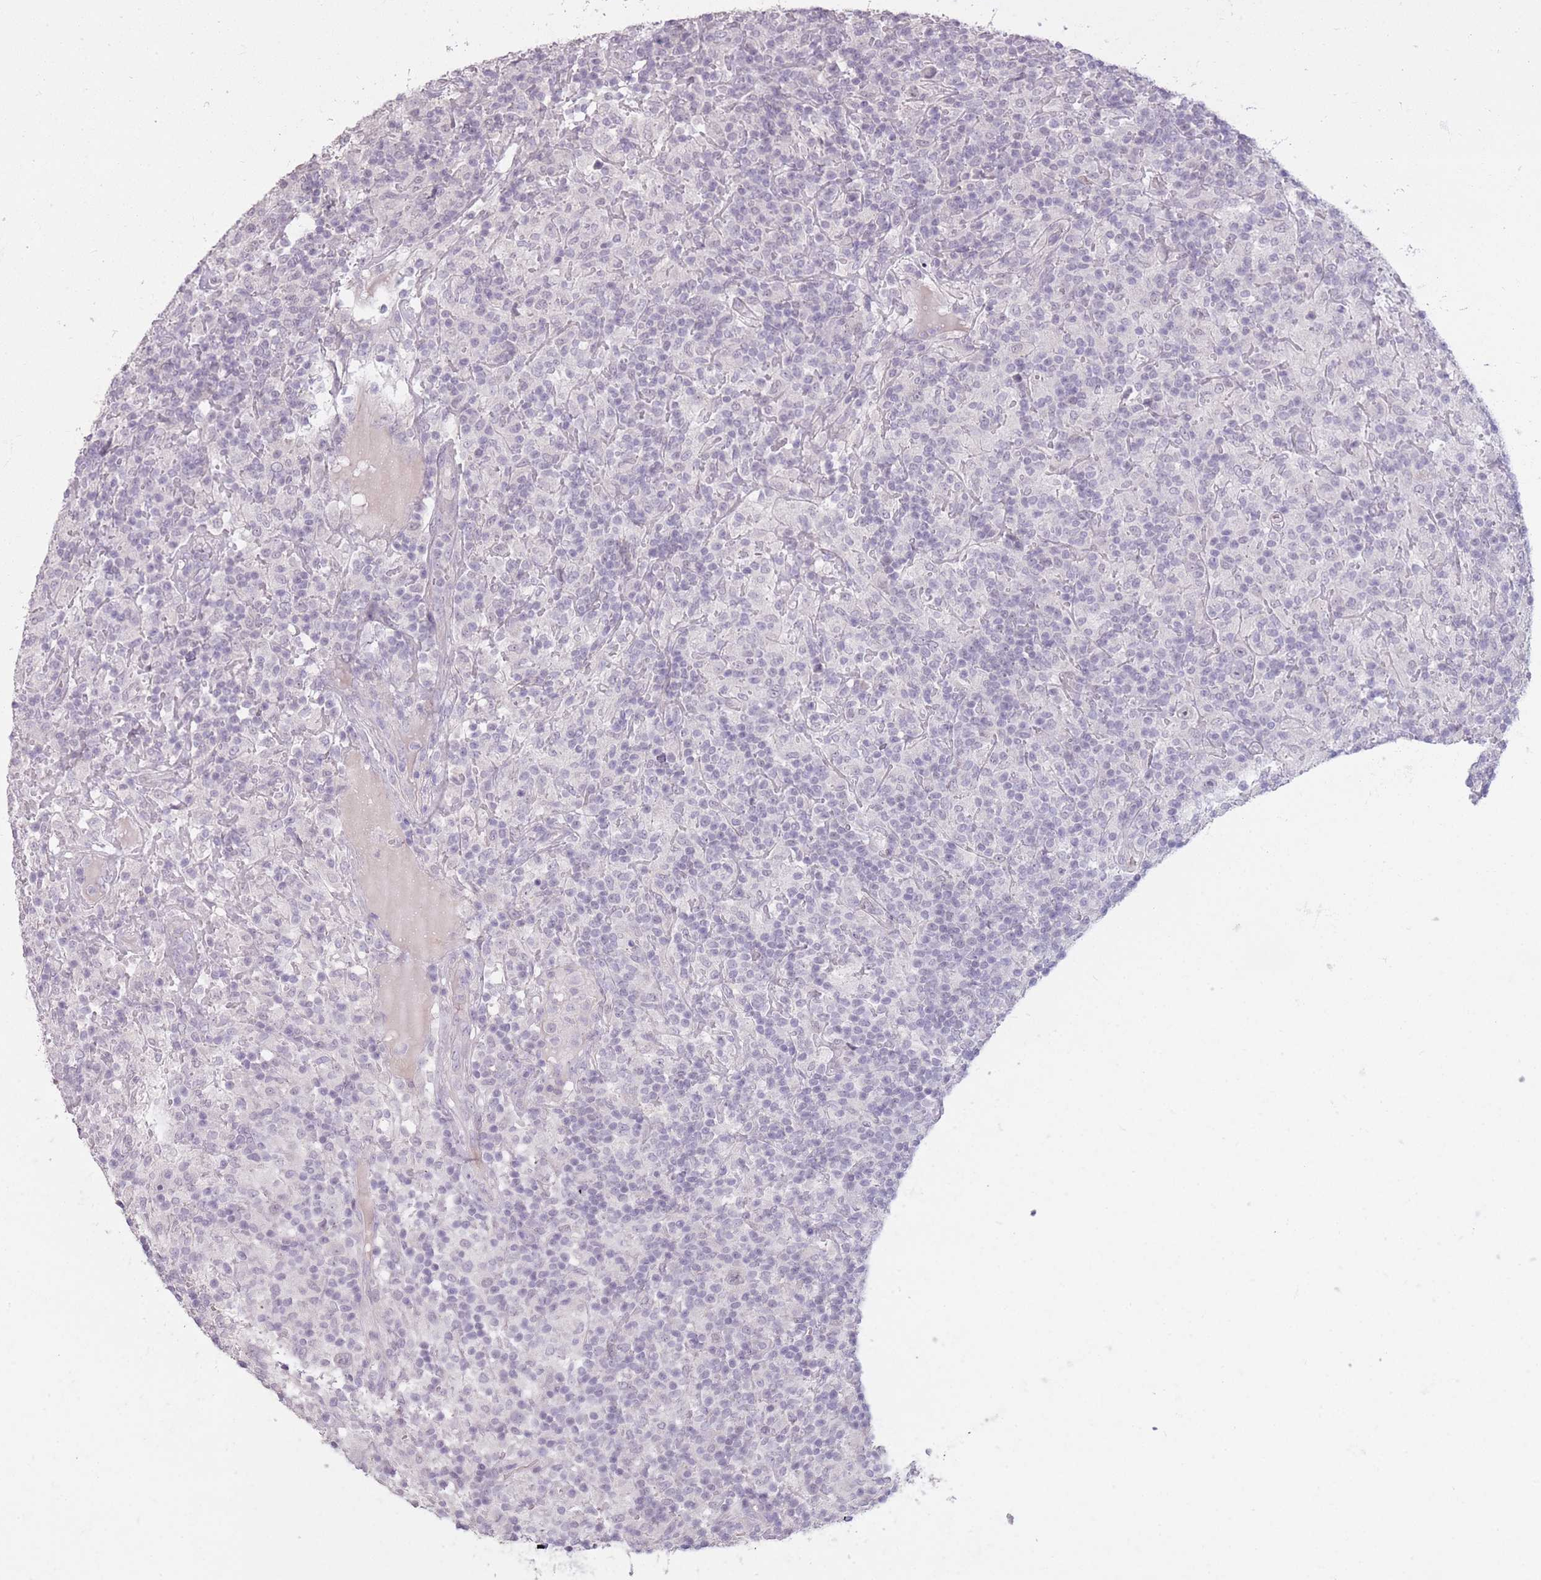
{"staining": {"intensity": "negative", "quantity": "none", "location": "none"}, "tissue": "lymphoma", "cell_type": "Tumor cells", "image_type": "cancer", "snomed": [{"axis": "morphology", "description": "Hodgkin's disease, NOS"}, {"axis": "topography", "description": "Lymph node"}], "caption": "Photomicrograph shows no protein expression in tumor cells of Hodgkin's disease tissue.", "gene": "ZBTB24", "patient": {"sex": "male", "age": 70}}